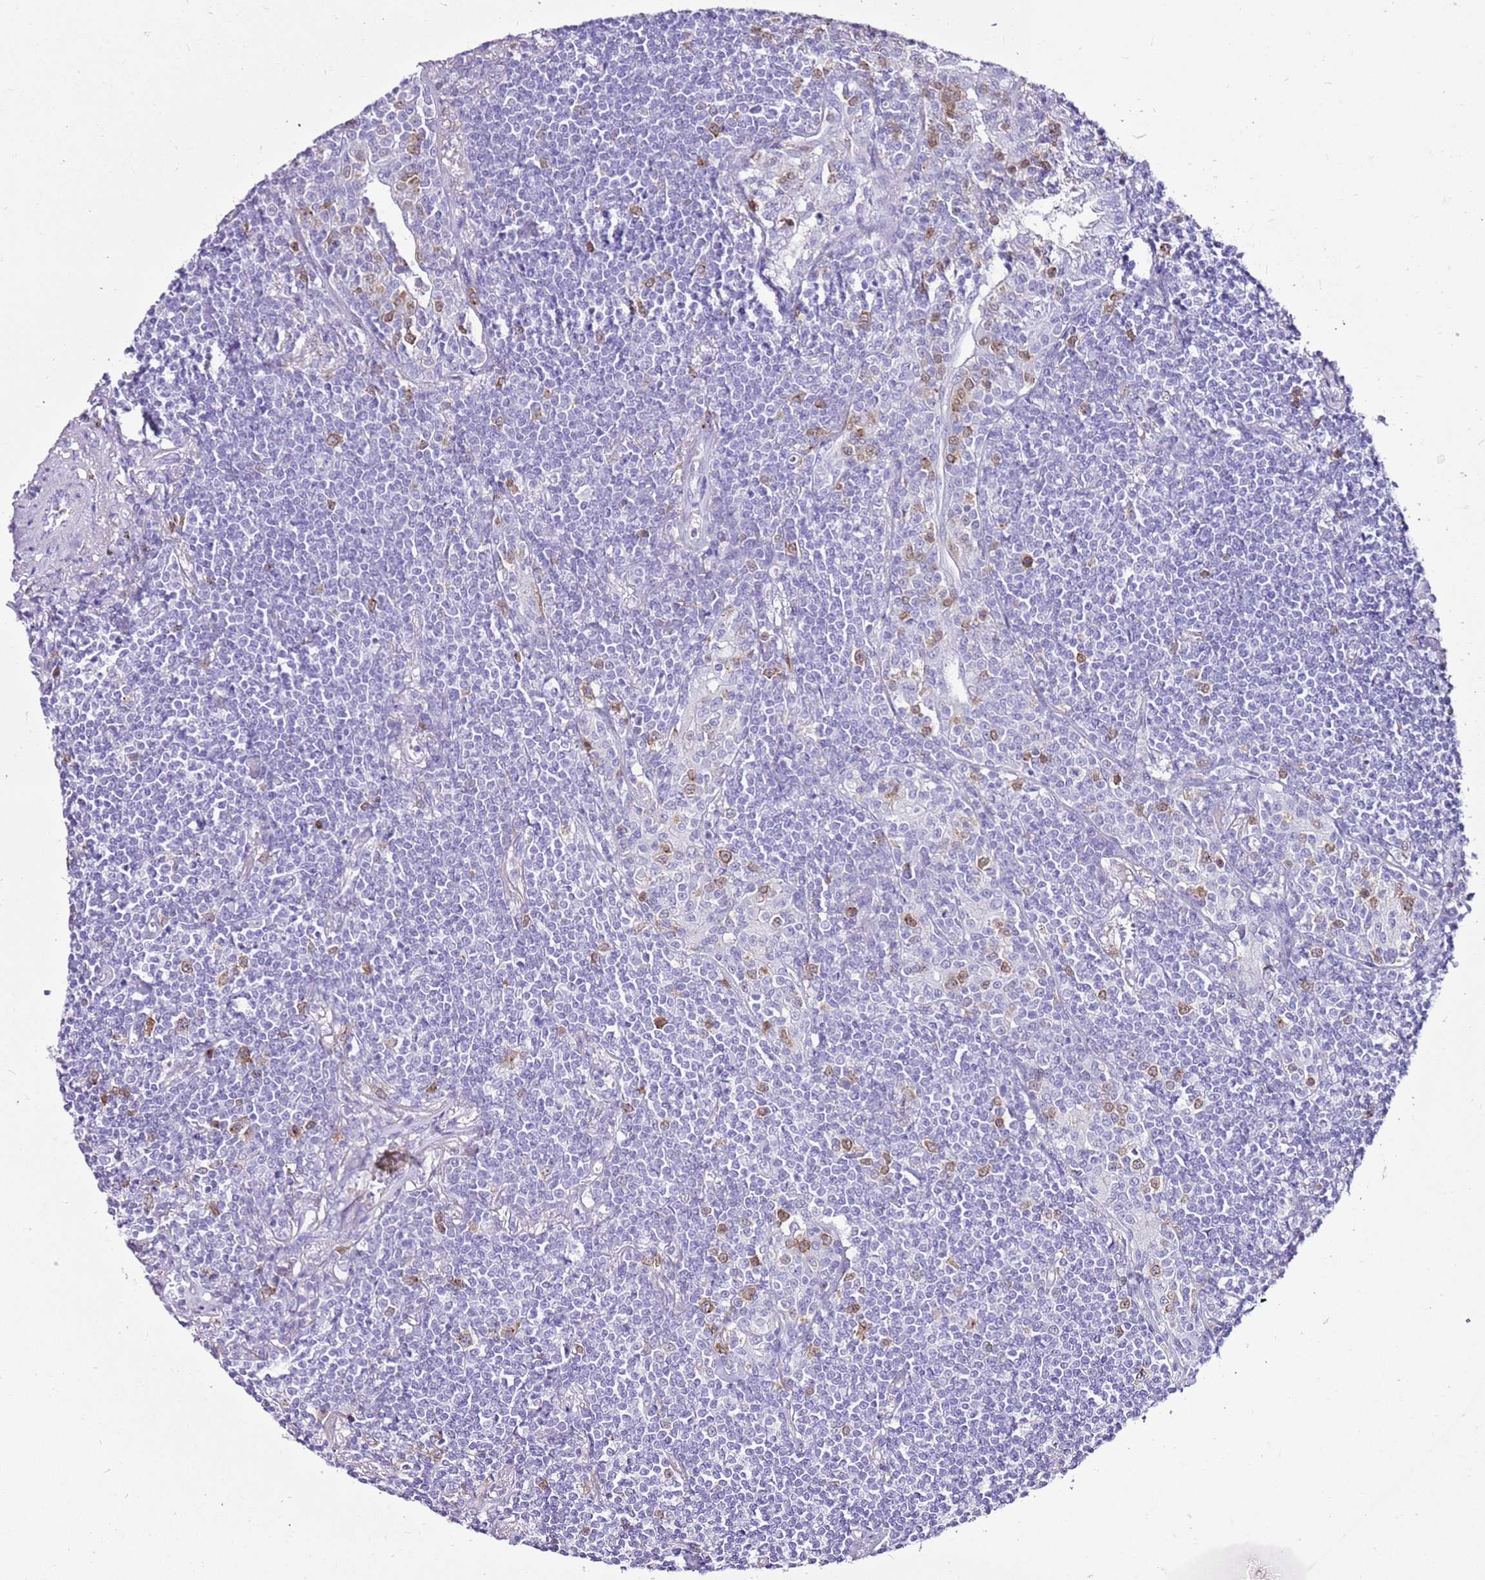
{"staining": {"intensity": "moderate", "quantity": "<25%", "location": "nuclear"}, "tissue": "lymphoma", "cell_type": "Tumor cells", "image_type": "cancer", "snomed": [{"axis": "morphology", "description": "Malignant lymphoma, non-Hodgkin's type, Low grade"}, {"axis": "topography", "description": "Lung"}], "caption": "Protein analysis of low-grade malignant lymphoma, non-Hodgkin's type tissue exhibits moderate nuclear expression in about <25% of tumor cells. The protein of interest is shown in brown color, while the nuclei are stained blue.", "gene": "SPC25", "patient": {"sex": "female", "age": 71}}